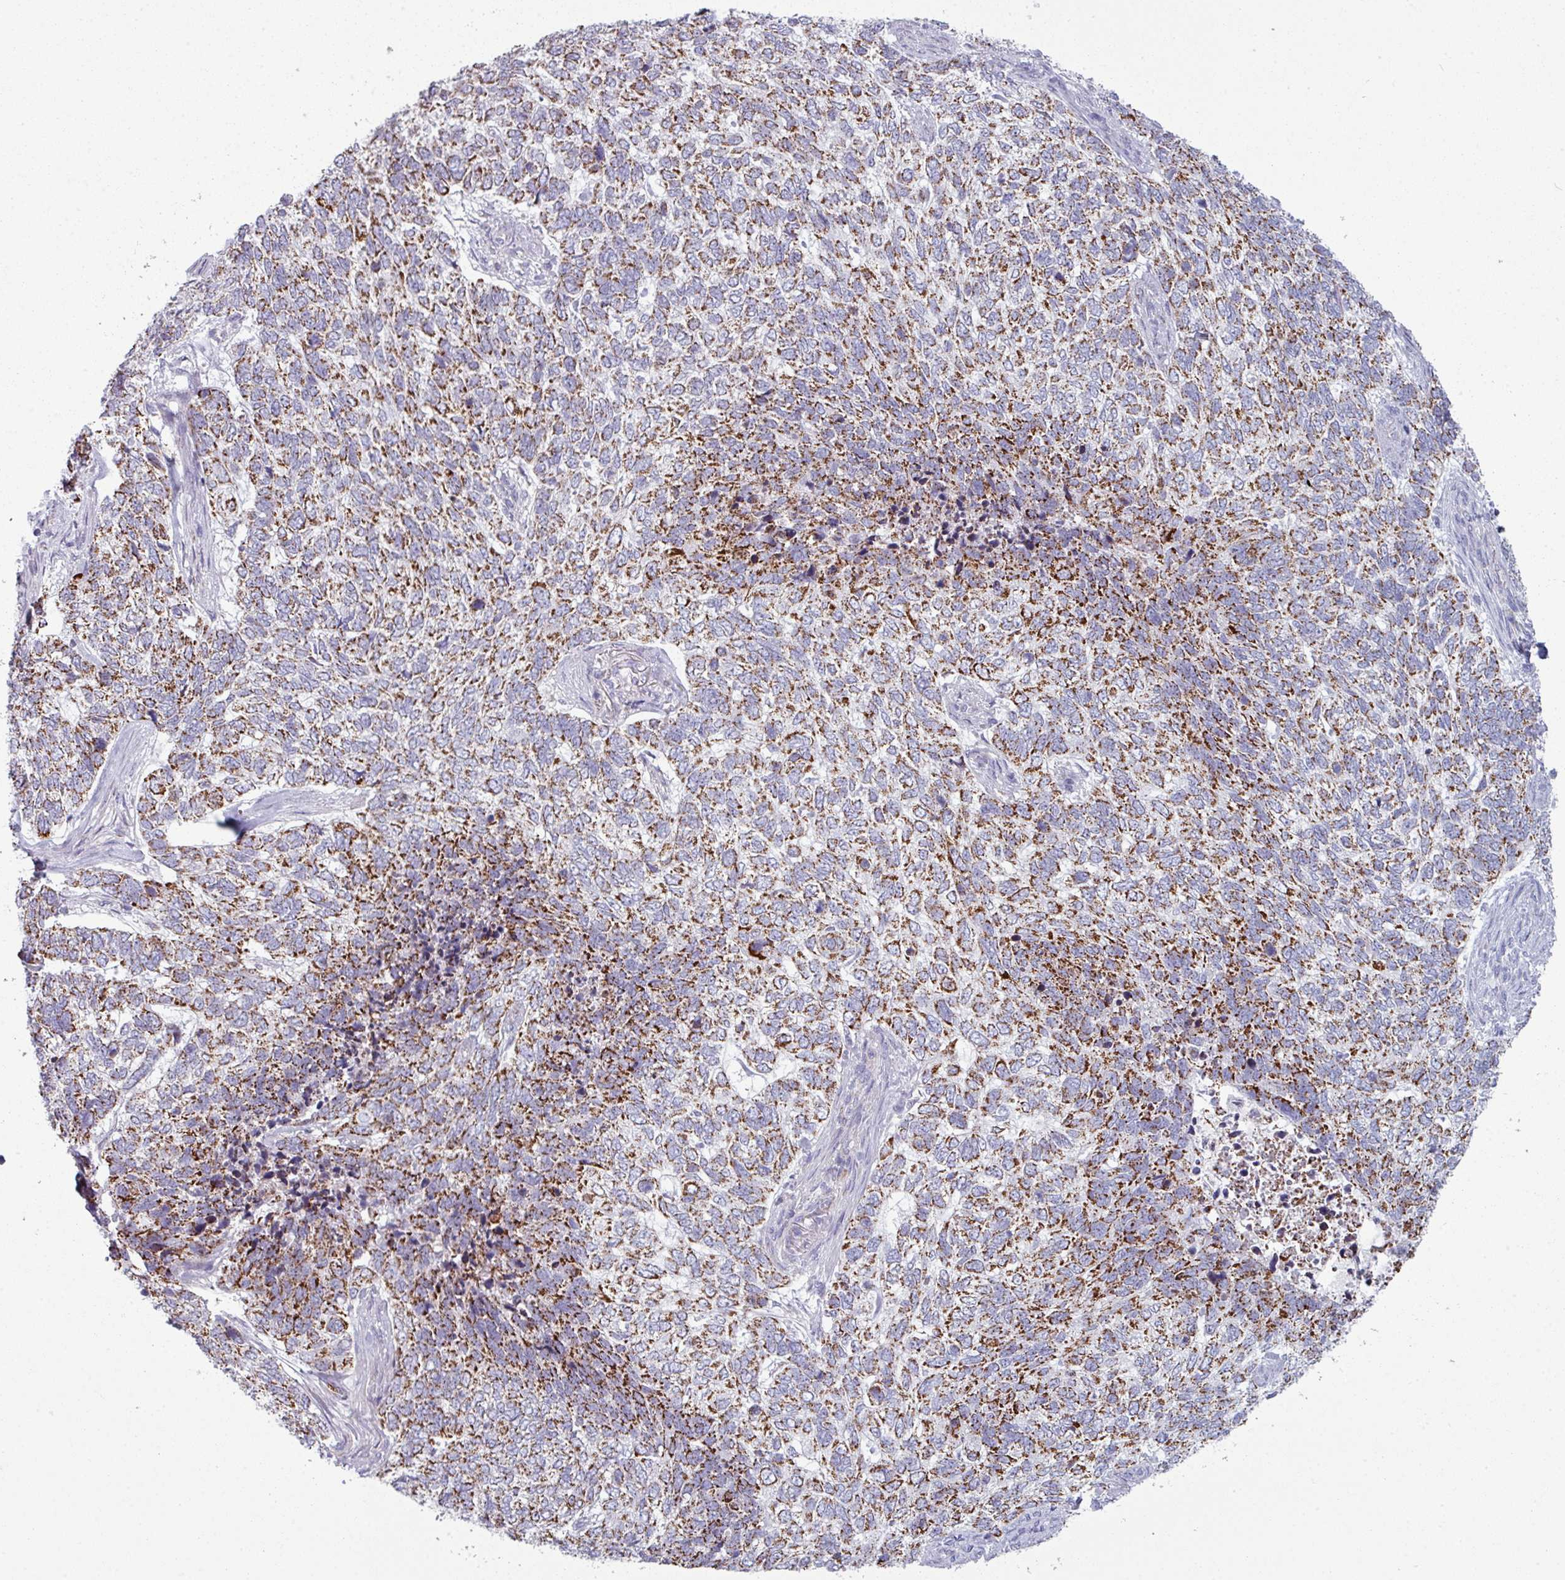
{"staining": {"intensity": "strong", "quantity": ">75%", "location": "cytoplasmic/membranous"}, "tissue": "skin cancer", "cell_type": "Tumor cells", "image_type": "cancer", "snomed": [{"axis": "morphology", "description": "Basal cell carcinoma"}, {"axis": "topography", "description": "Skin"}], "caption": "Human skin cancer (basal cell carcinoma) stained for a protein (brown) exhibits strong cytoplasmic/membranous positive staining in about >75% of tumor cells.", "gene": "ZNF615", "patient": {"sex": "female", "age": 65}}